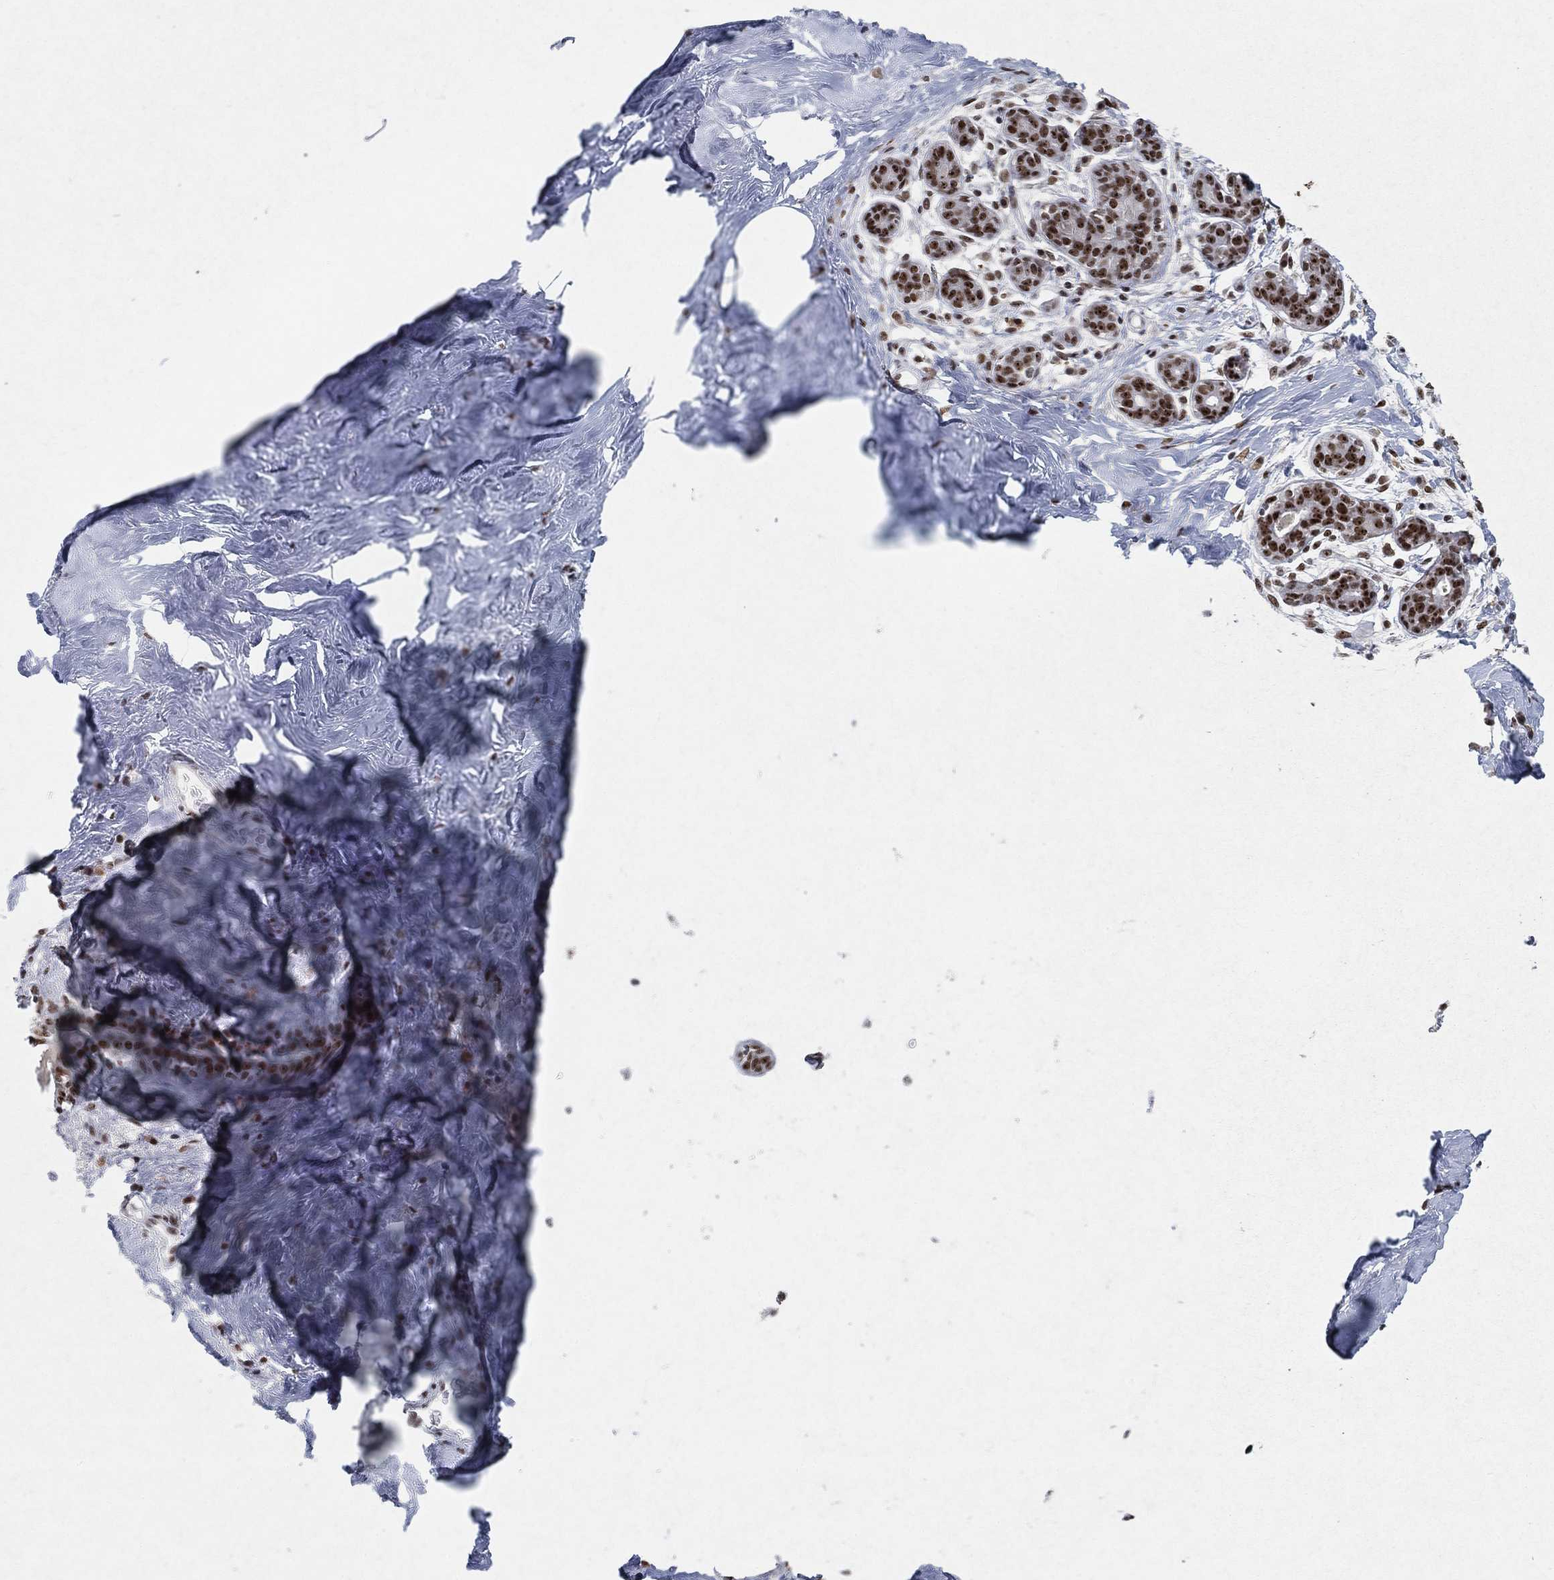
{"staining": {"intensity": "moderate", "quantity": ">75%", "location": "nuclear"}, "tissue": "breast", "cell_type": "Glandular cells", "image_type": "normal", "snomed": [{"axis": "morphology", "description": "Normal tissue, NOS"}, {"axis": "topography", "description": "Breast"}], "caption": "Immunohistochemical staining of unremarkable breast demonstrates >75% levels of moderate nuclear protein positivity in about >75% of glandular cells. (brown staining indicates protein expression, while blue staining denotes nuclei).", "gene": "DDX27", "patient": {"sex": "female", "age": 43}}